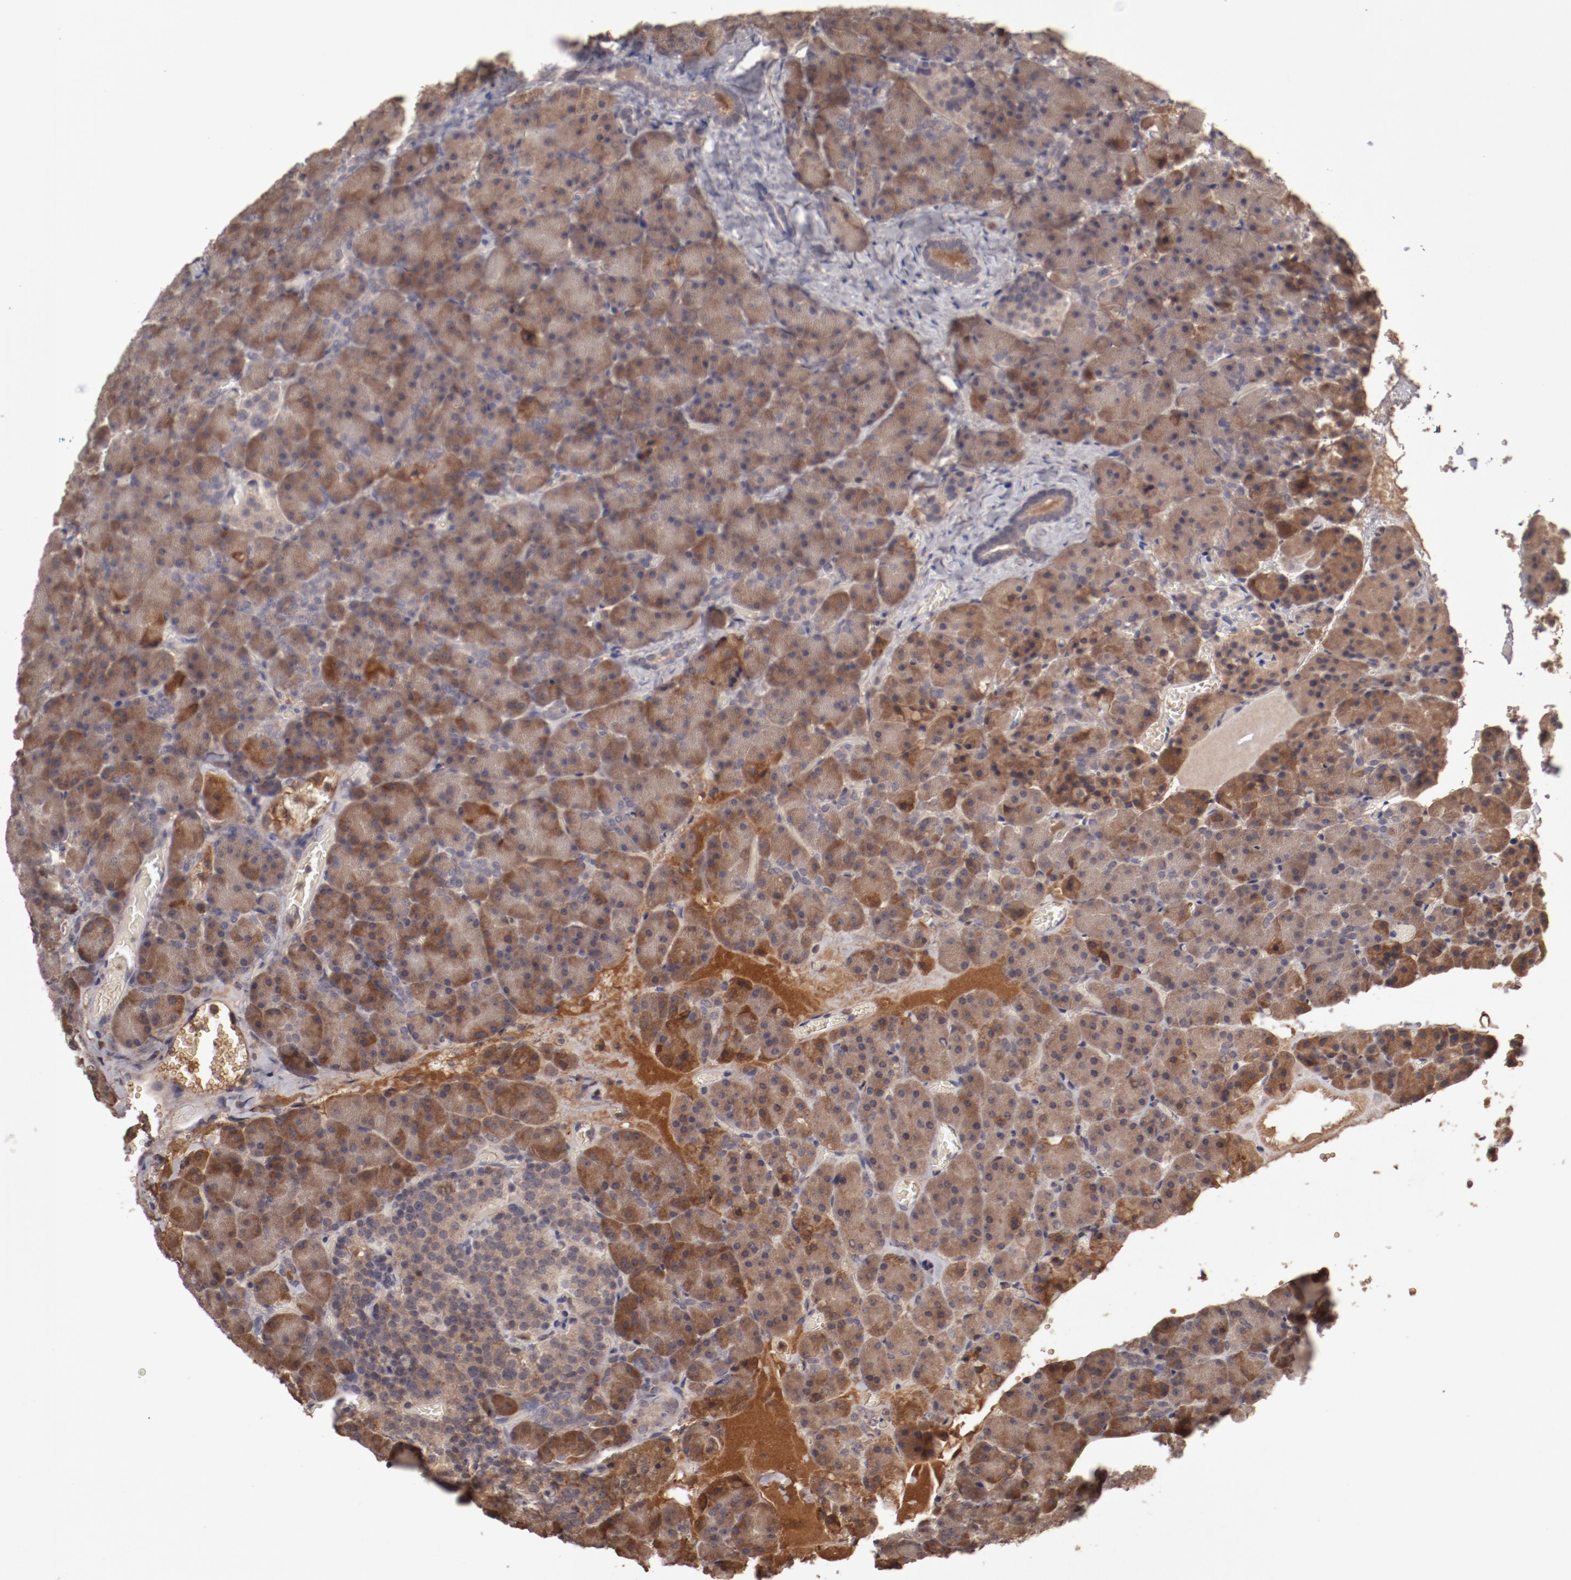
{"staining": {"intensity": "strong", "quantity": ">75%", "location": "cytoplasmic/membranous"}, "tissue": "carcinoid", "cell_type": "Tumor cells", "image_type": "cancer", "snomed": [{"axis": "morphology", "description": "Normal tissue, NOS"}, {"axis": "morphology", "description": "Carcinoid, malignant, NOS"}, {"axis": "topography", "description": "Pancreas"}], "caption": "Carcinoid stained with DAB immunohistochemistry (IHC) reveals high levels of strong cytoplasmic/membranous expression in approximately >75% of tumor cells.", "gene": "CP", "patient": {"sex": "female", "age": 35}}